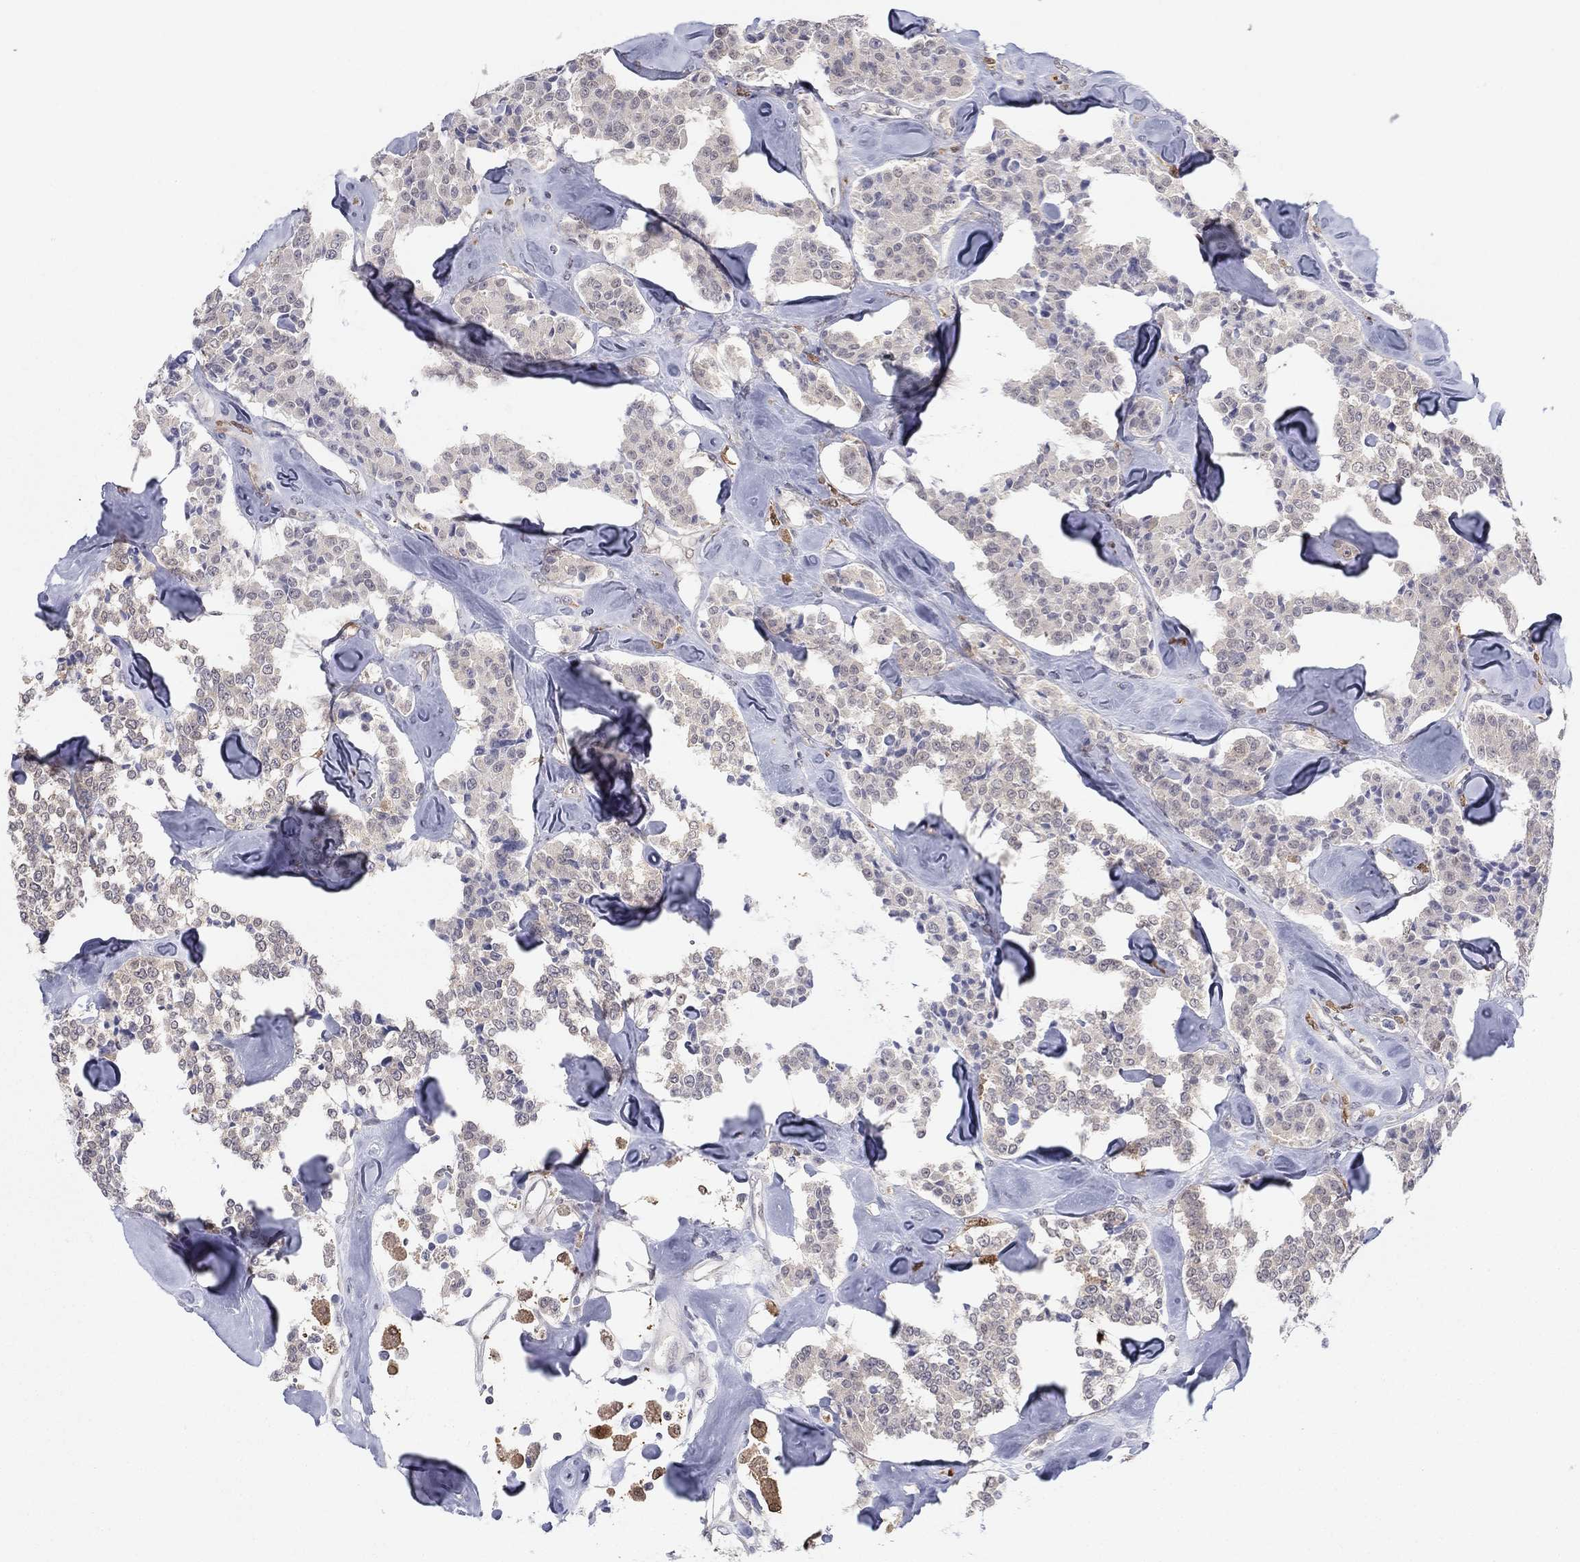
{"staining": {"intensity": "negative", "quantity": "none", "location": "none"}, "tissue": "carcinoid", "cell_type": "Tumor cells", "image_type": "cancer", "snomed": [{"axis": "morphology", "description": "Carcinoid, malignant, NOS"}, {"axis": "topography", "description": "Pancreas"}], "caption": "Carcinoid stained for a protein using IHC displays no staining tumor cells.", "gene": "PDXK", "patient": {"sex": "male", "age": 41}}